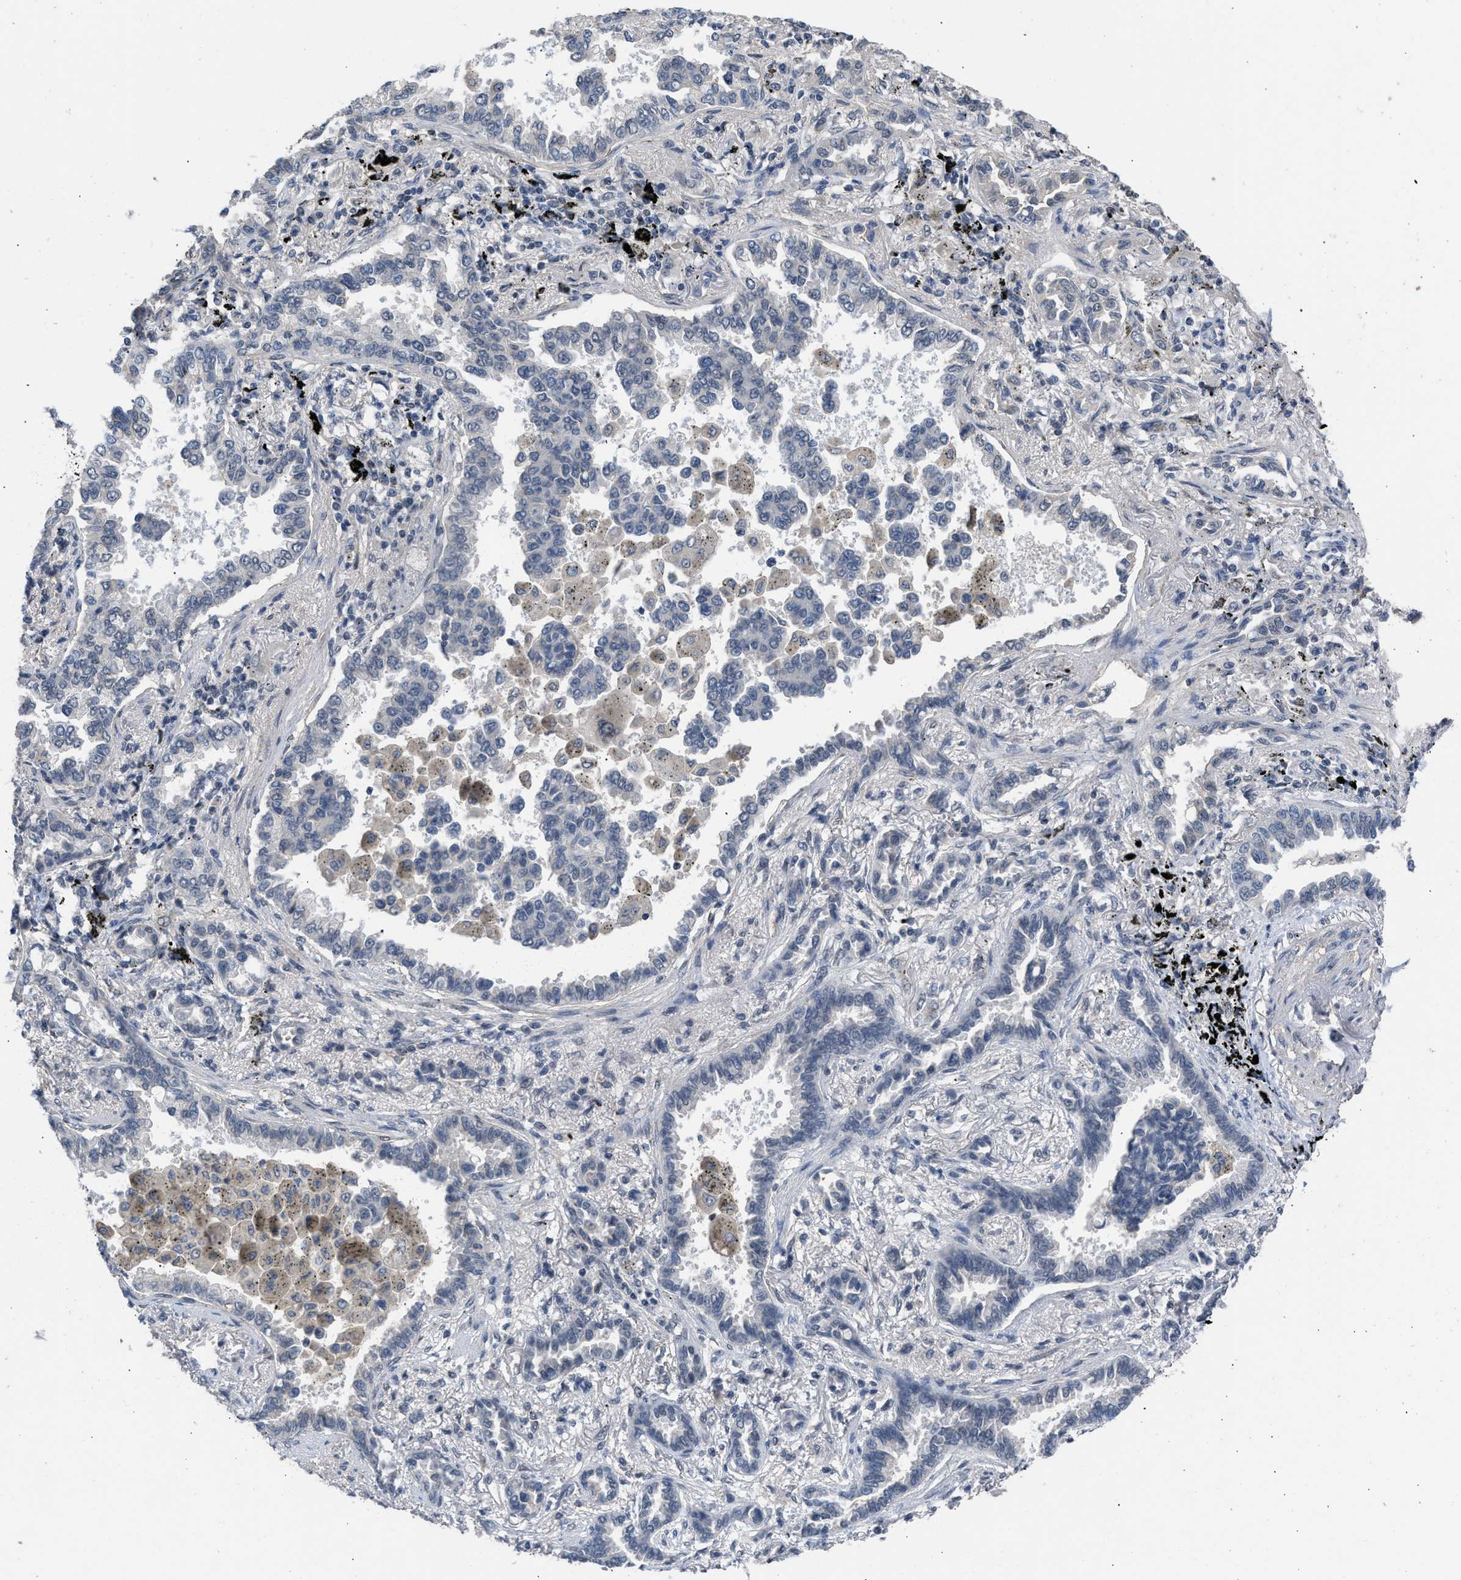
{"staining": {"intensity": "negative", "quantity": "none", "location": "none"}, "tissue": "lung cancer", "cell_type": "Tumor cells", "image_type": "cancer", "snomed": [{"axis": "morphology", "description": "Normal tissue, NOS"}, {"axis": "morphology", "description": "Adenocarcinoma, NOS"}, {"axis": "topography", "description": "Lung"}], "caption": "A high-resolution micrograph shows IHC staining of lung adenocarcinoma, which displays no significant expression in tumor cells. (Brightfield microscopy of DAB (3,3'-diaminobenzidine) immunohistochemistry at high magnification).", "gene": "TERF2IP", "patient": {"sex": "male", "age": 59}}